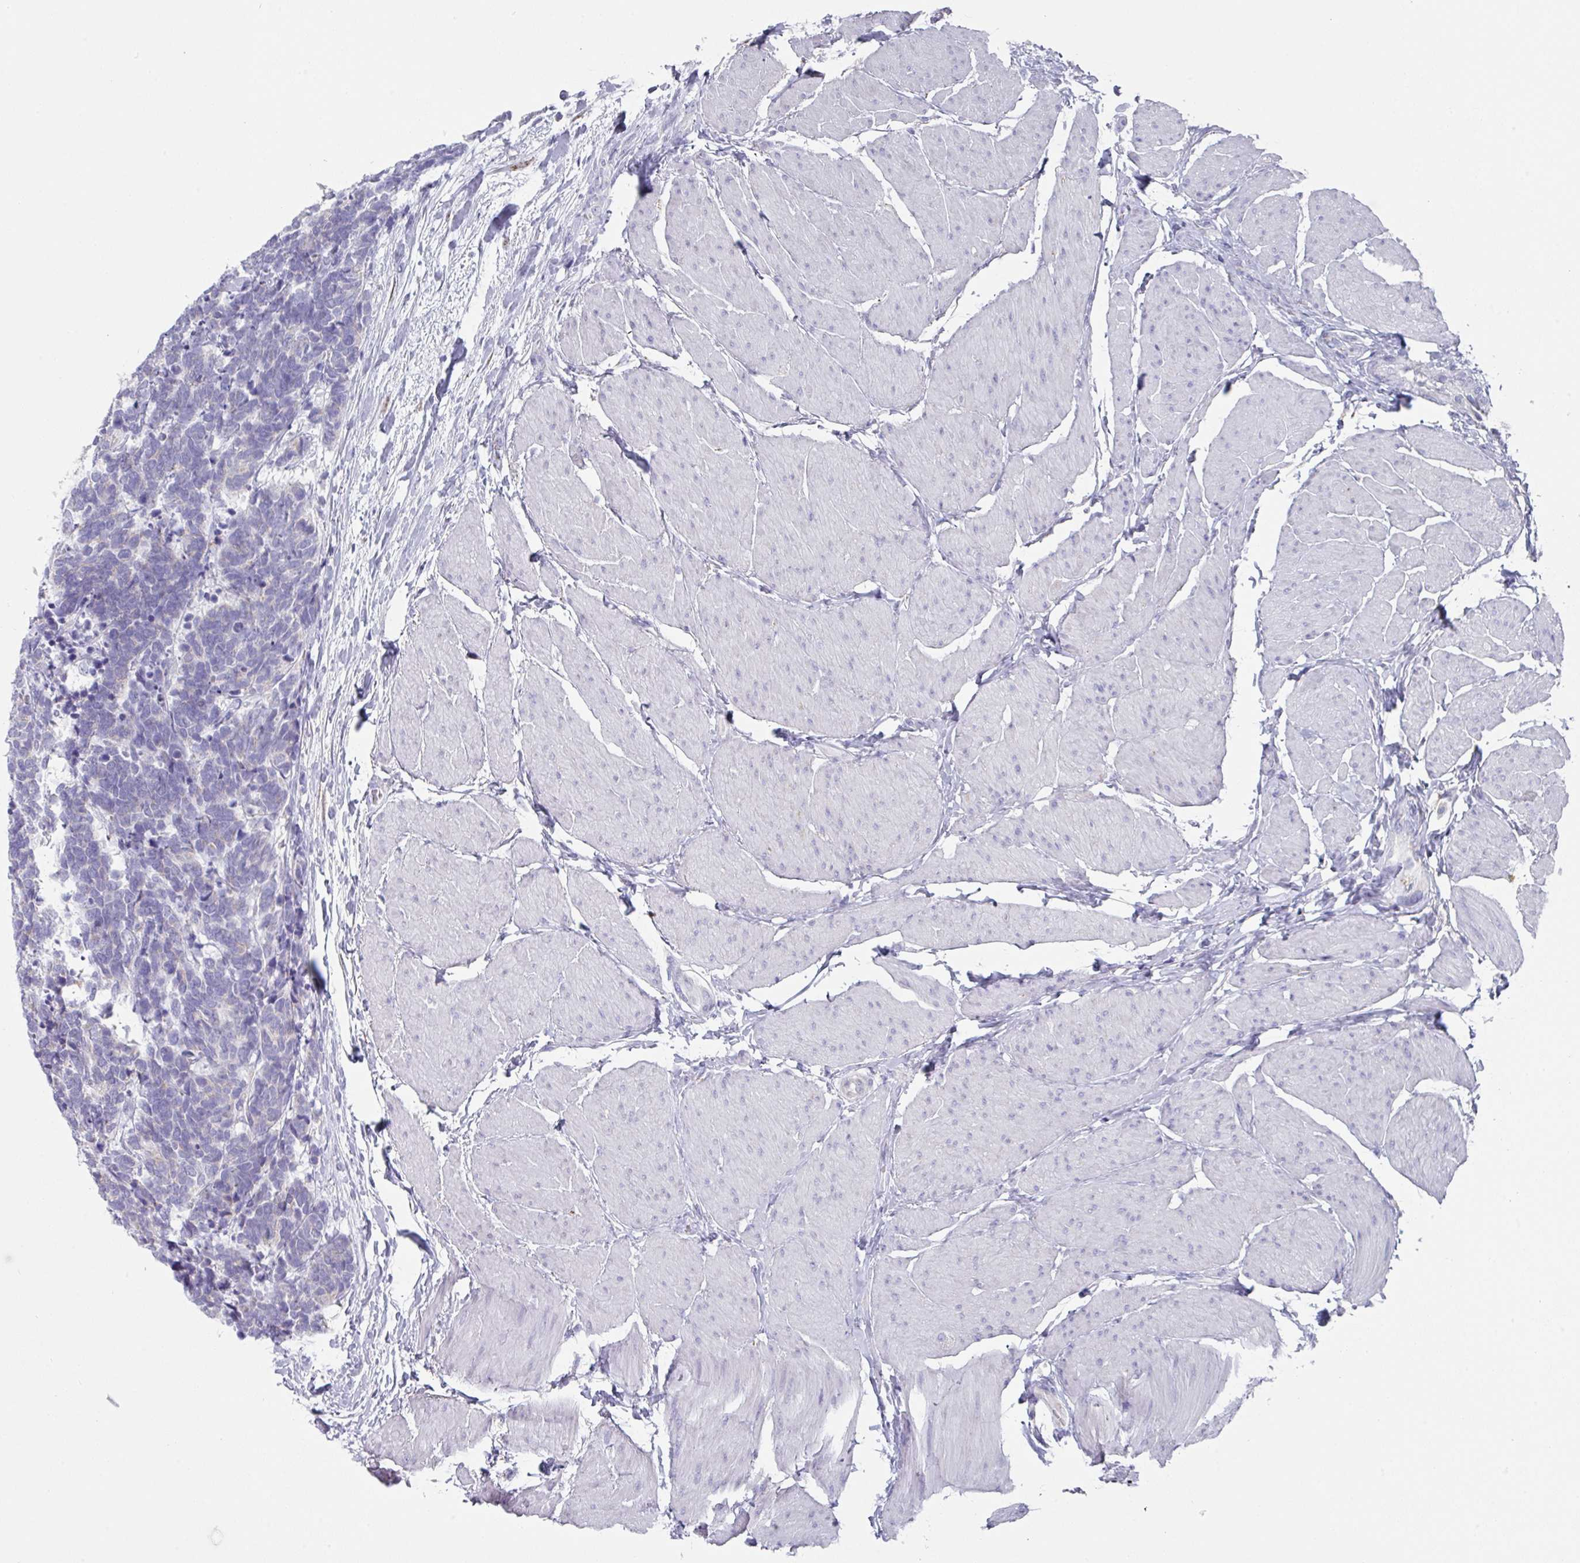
{"staining": {"intensity": "negative", "quantity": "none", "location": "none"}, "tissue": "carcinoid", "cell_type": "Tumor cells", "image_type": "cancer", "snomed": [{"axis": "morphology", "description": "Carcinoma, NOS"}, {"axis": "morphology", "description": "Carcinoid, malignant, NOS"}, {"axis": "topography", "description": "Urinary bladder"}], "caption": "Tumor cells are negative for brown protein staining in malignant carcinoid.", "gene": "VKORC1L1", "patient": {"sex": "male", "age": 57}}